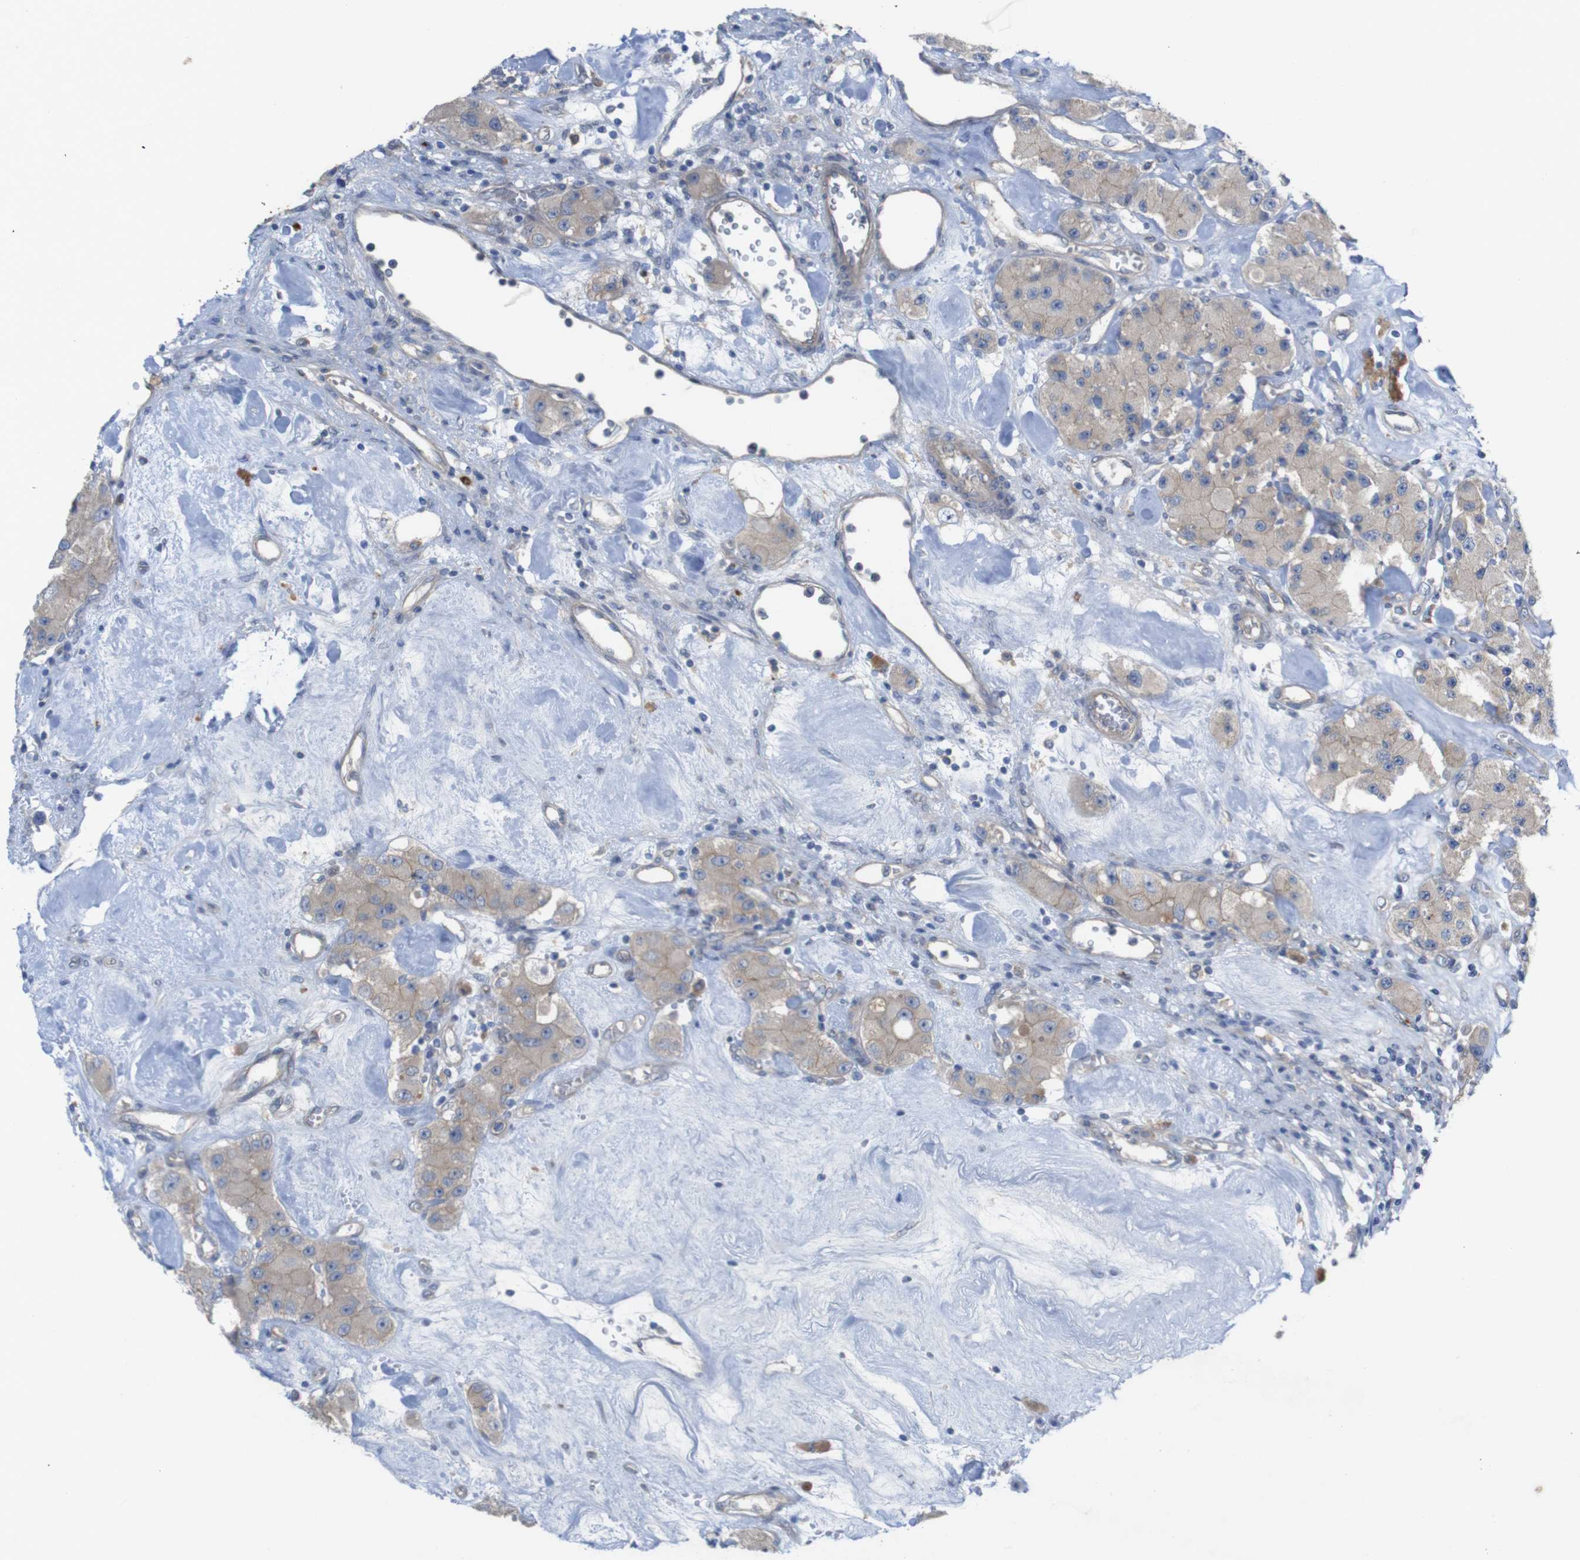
{"staining": {"intensity": "moderate", "quantity": ">75%", "location": "cytoplasmic/membranous"}, "tissue": "carcinoid", "cell_type": "Tumor cells", "image_type": "cancer", "snomed": [{"axis": "morphology", "description": "Carcinoid, malignant, NOS"}, {"axis": "topography", "description": "Pancreas"}], "caption": "Moderate cytoplasmic/membranous protein positivity is identified in about >75% of tumor cells in carcinoid (malignant). The staining is performed using DAB brown chromogen to label protein expression. The nuclei are counter-stained blue using hematoxylin.", "gene": "KIDINS220", "patient": {"sex": "male", "age": 41}}